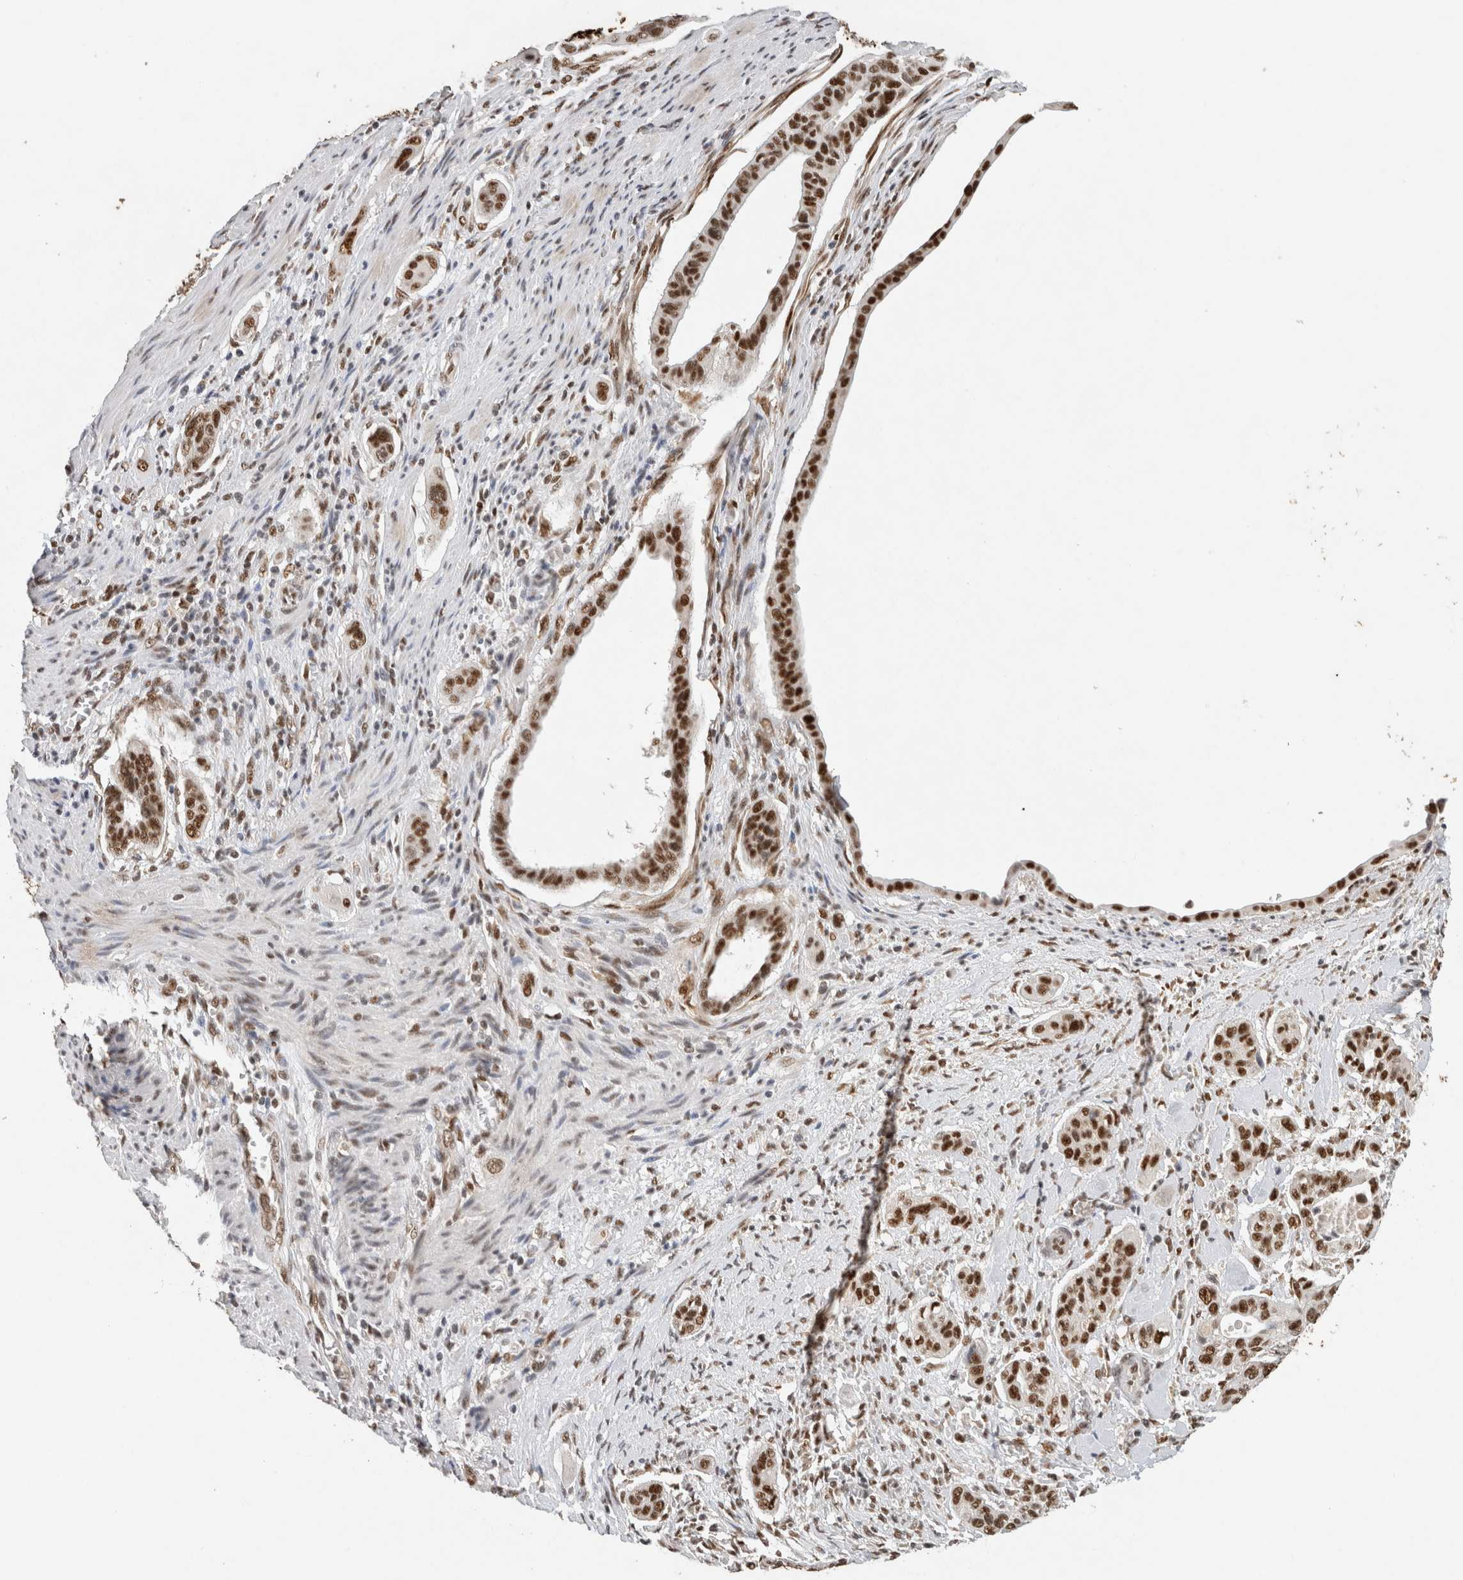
{"staining": {"intensity": "strong", "quantity": ">75%", "location": "nuclear"}, "tissue": "pancreatic cancer", "cell_type": "Tumor cells", "image_type": "cancer", "snomed": [{"axis": "morphology", "description": "Adenocarcinoma, NOS"}, {"axis": "topography", "description": "Pancreas"}], "caption": "A brown stain shows strong nuclear positivity of a protein in adenocarcinoma (pancreatic) tumor cells.", "gene": "DDX42", "patient": {"sex": "male", "age": 77}}